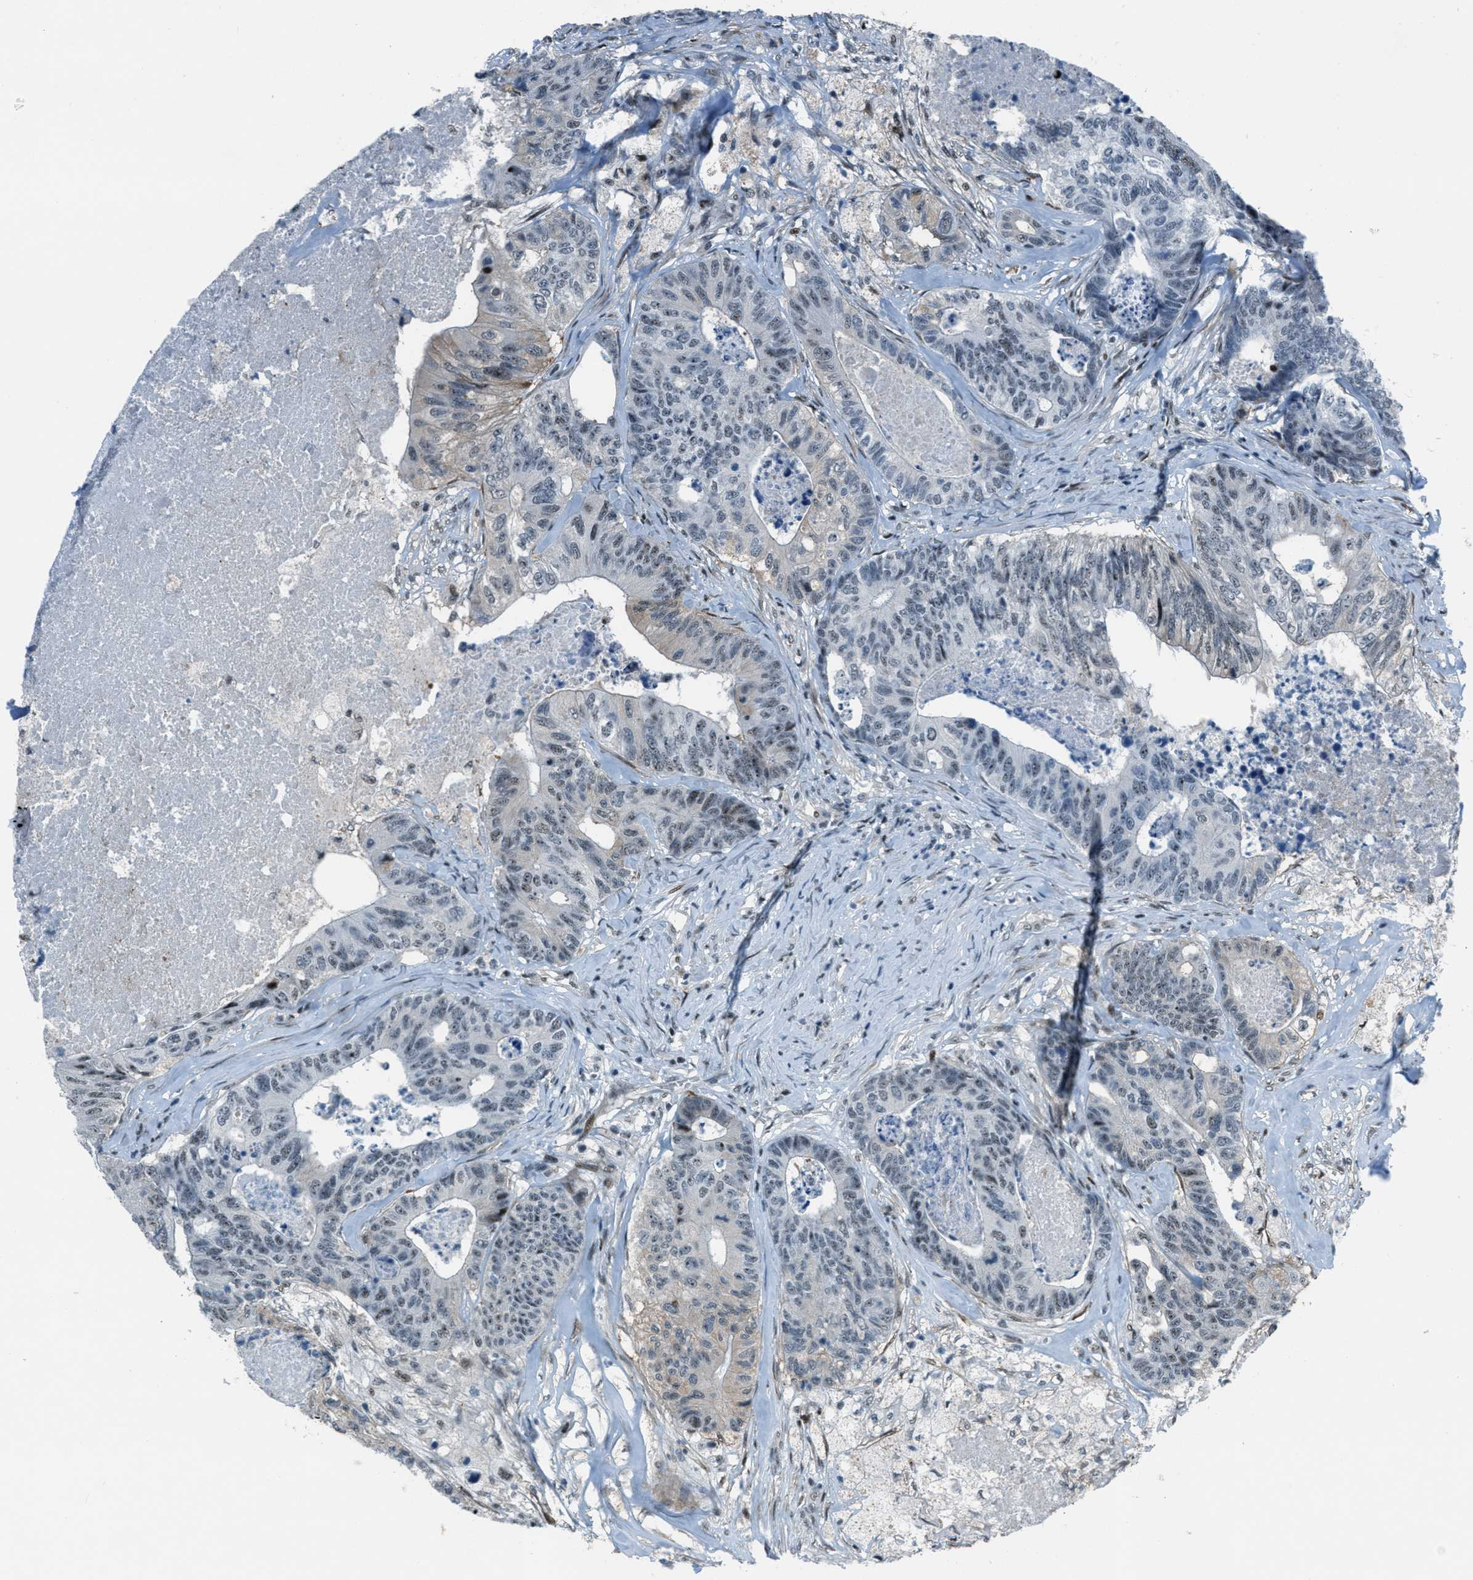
{"staining": {"intensity": "weak", "quantity": ">75%", "location": "nuclear"}, "tissue": "colorectal cancer", "cell_type": "Tumor cells", "image_type": "cancer", "snomed": [{"axis": "morphology", "description": "Adenocarcinoma, NOS"}, {"axis": "topography", "description": "Colon"}], "caption": "The image displays staining of colorectal cancer, revealing weak nuclear protein staining (brown color) within tumor cells. (Brightfield microscopy of DAB IHC at high magnification).", "gene": "ZDHHC23", "patient": {"sex": "female", "age": 67}}